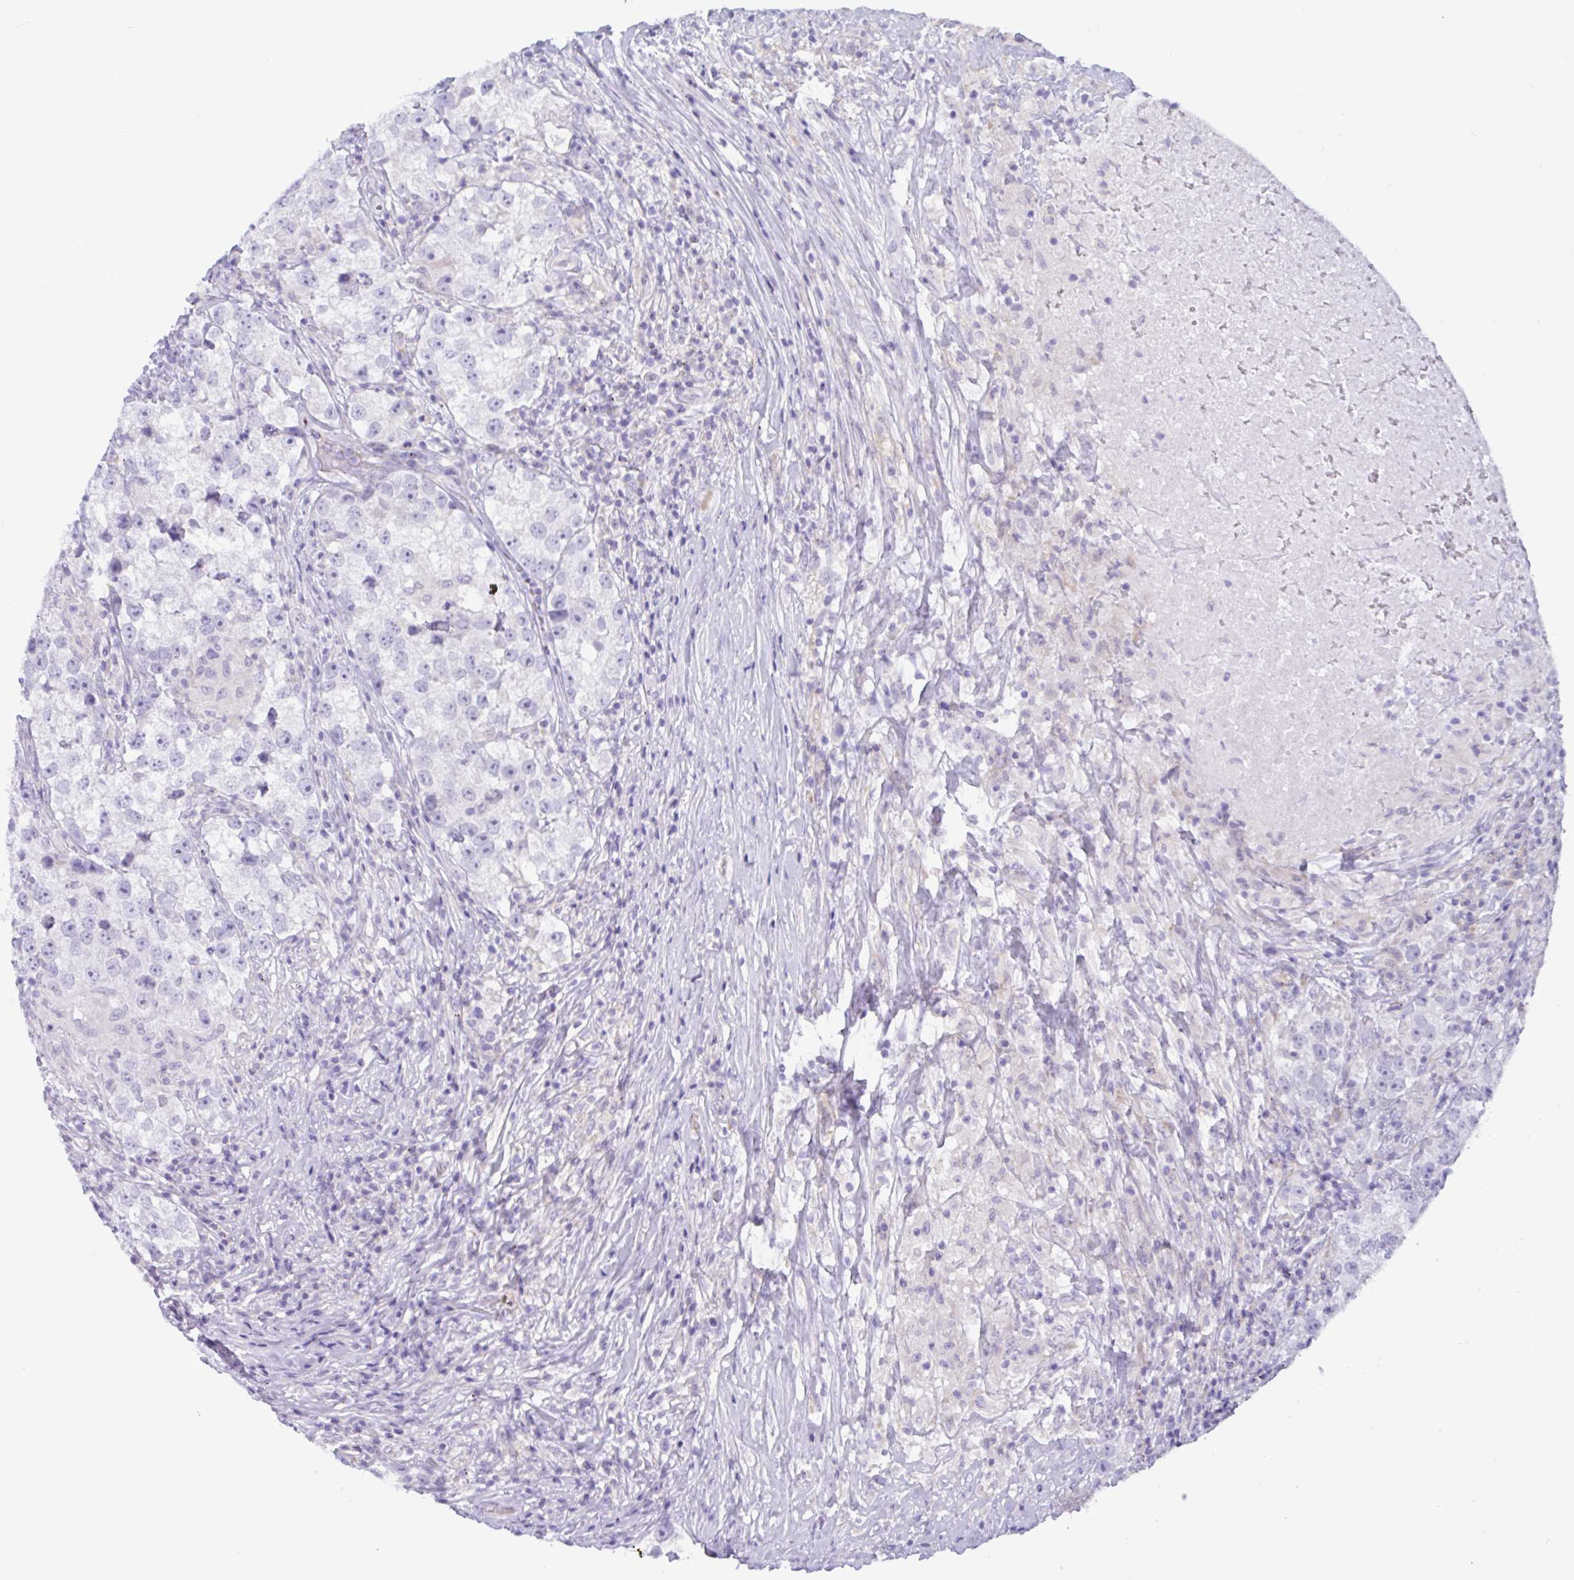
{"staining": {"intensity": "negative", "quantity": "none", "location": "none"}, "tissue": "testis cancer", "cell_type": "Tumor cells", "image_type": "cancer", "snomed": [{"axis": "morphology", "description": "Seminoma, NOS"}, {"axis": "topography", "description": "Testis"}], "caption": "IHC micrograph of neoplastic tissue: testis cancer stained with DAB reveals no significant protein staining in tumor cells.", "gene": "SREBF1", "patient": {"sex": "male", "age": 46}}